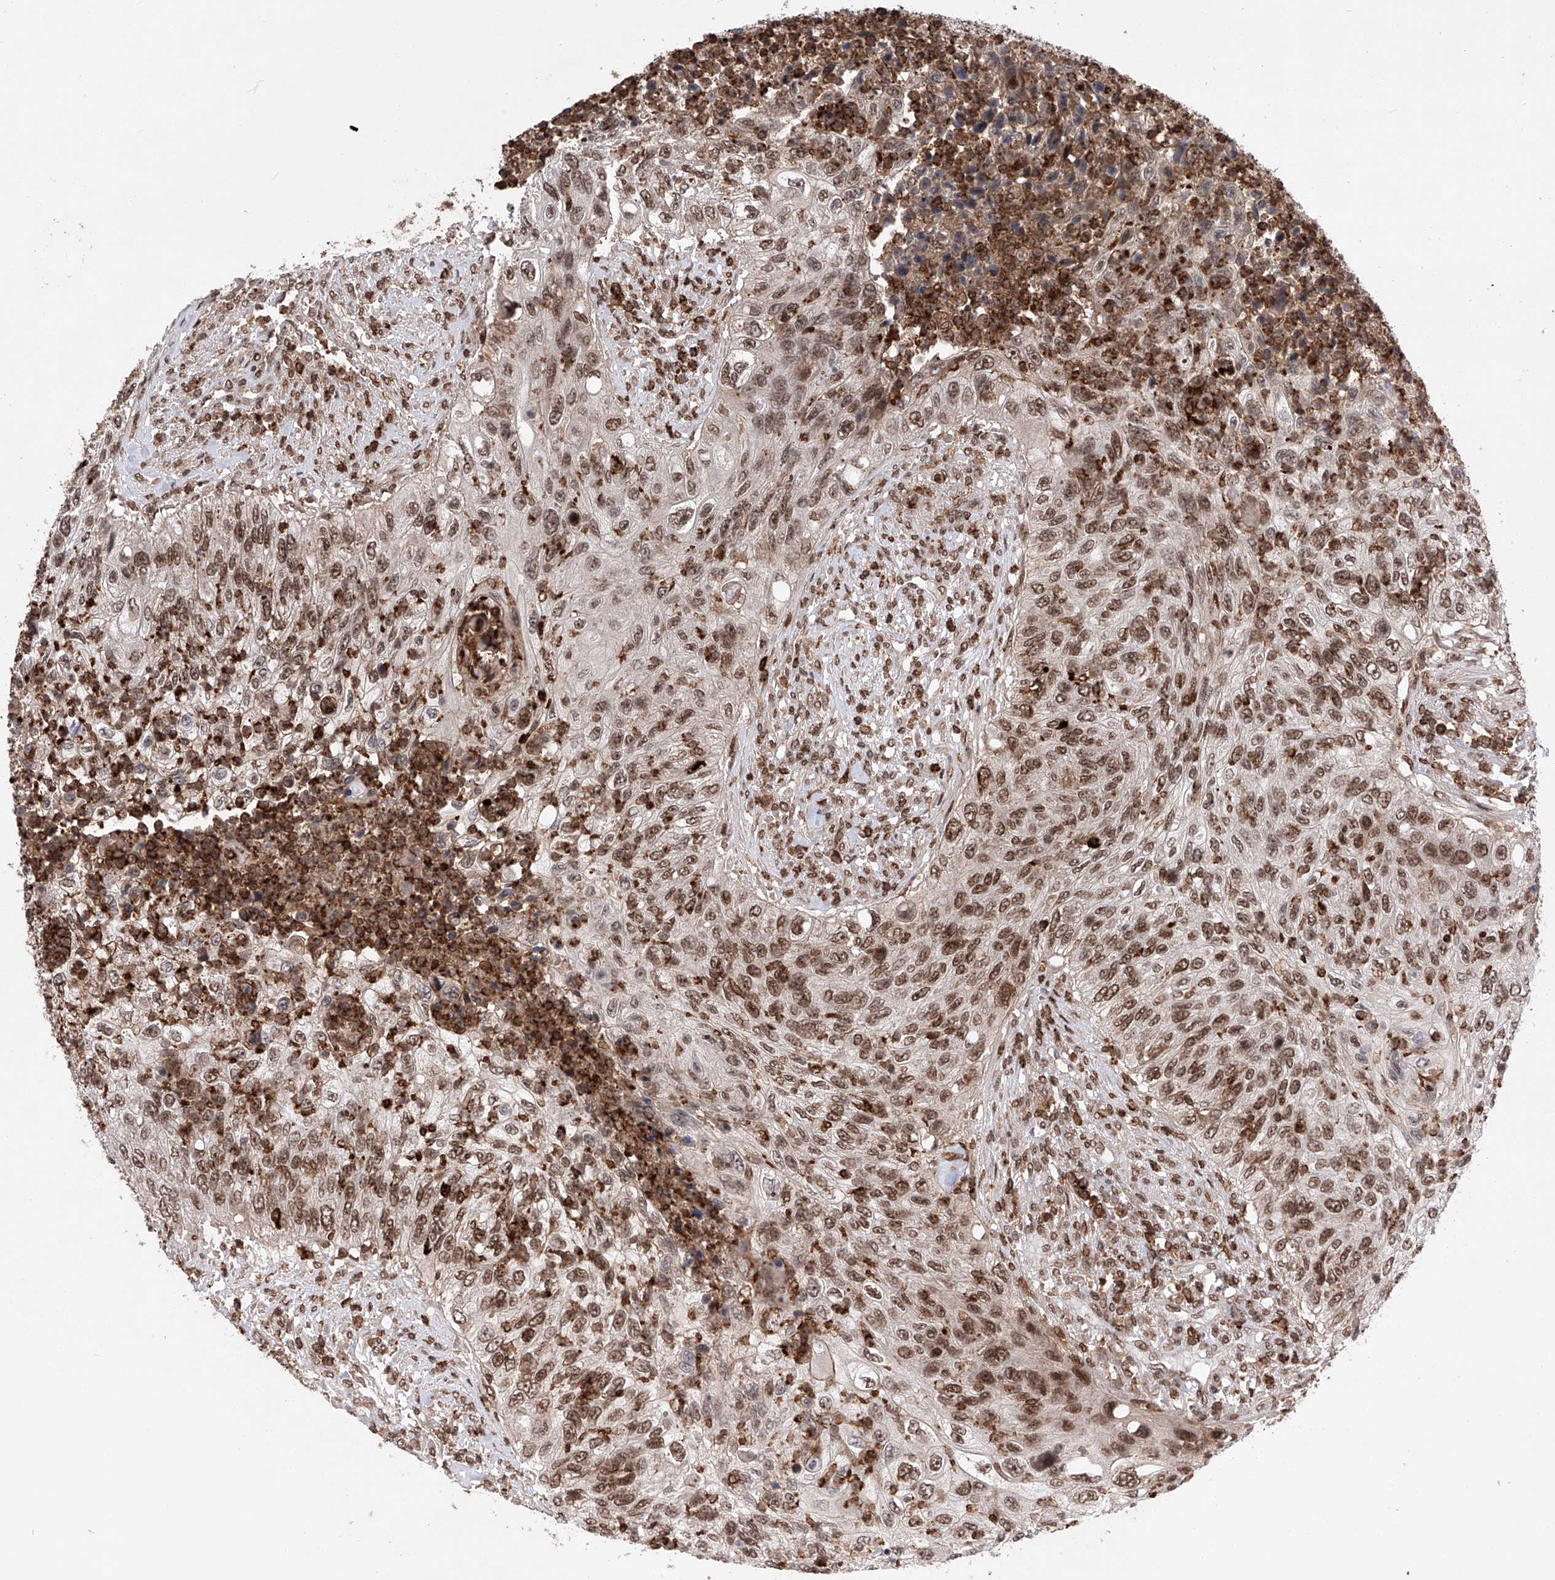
{"staining": {"intensity": "moderate", "quantity": ">75%", "location": "nuclear"}, "tissue": "urothelial cancer", "cell_type": "Tumor cells", "image_type": "cancer", "snomed": [{"axis": "morphology", "description": "Urothelial carcinoma, High grade"}, {"axis": "topography", "description": "Urinary bladder"}], "caption": "Moderate nuclear positivity for a protein is present in approximately >75% of tumor cells of urothelial cancer using IHC.", "gene": "ZNF280D", "patient": {"sex": "female", "age": 60}}